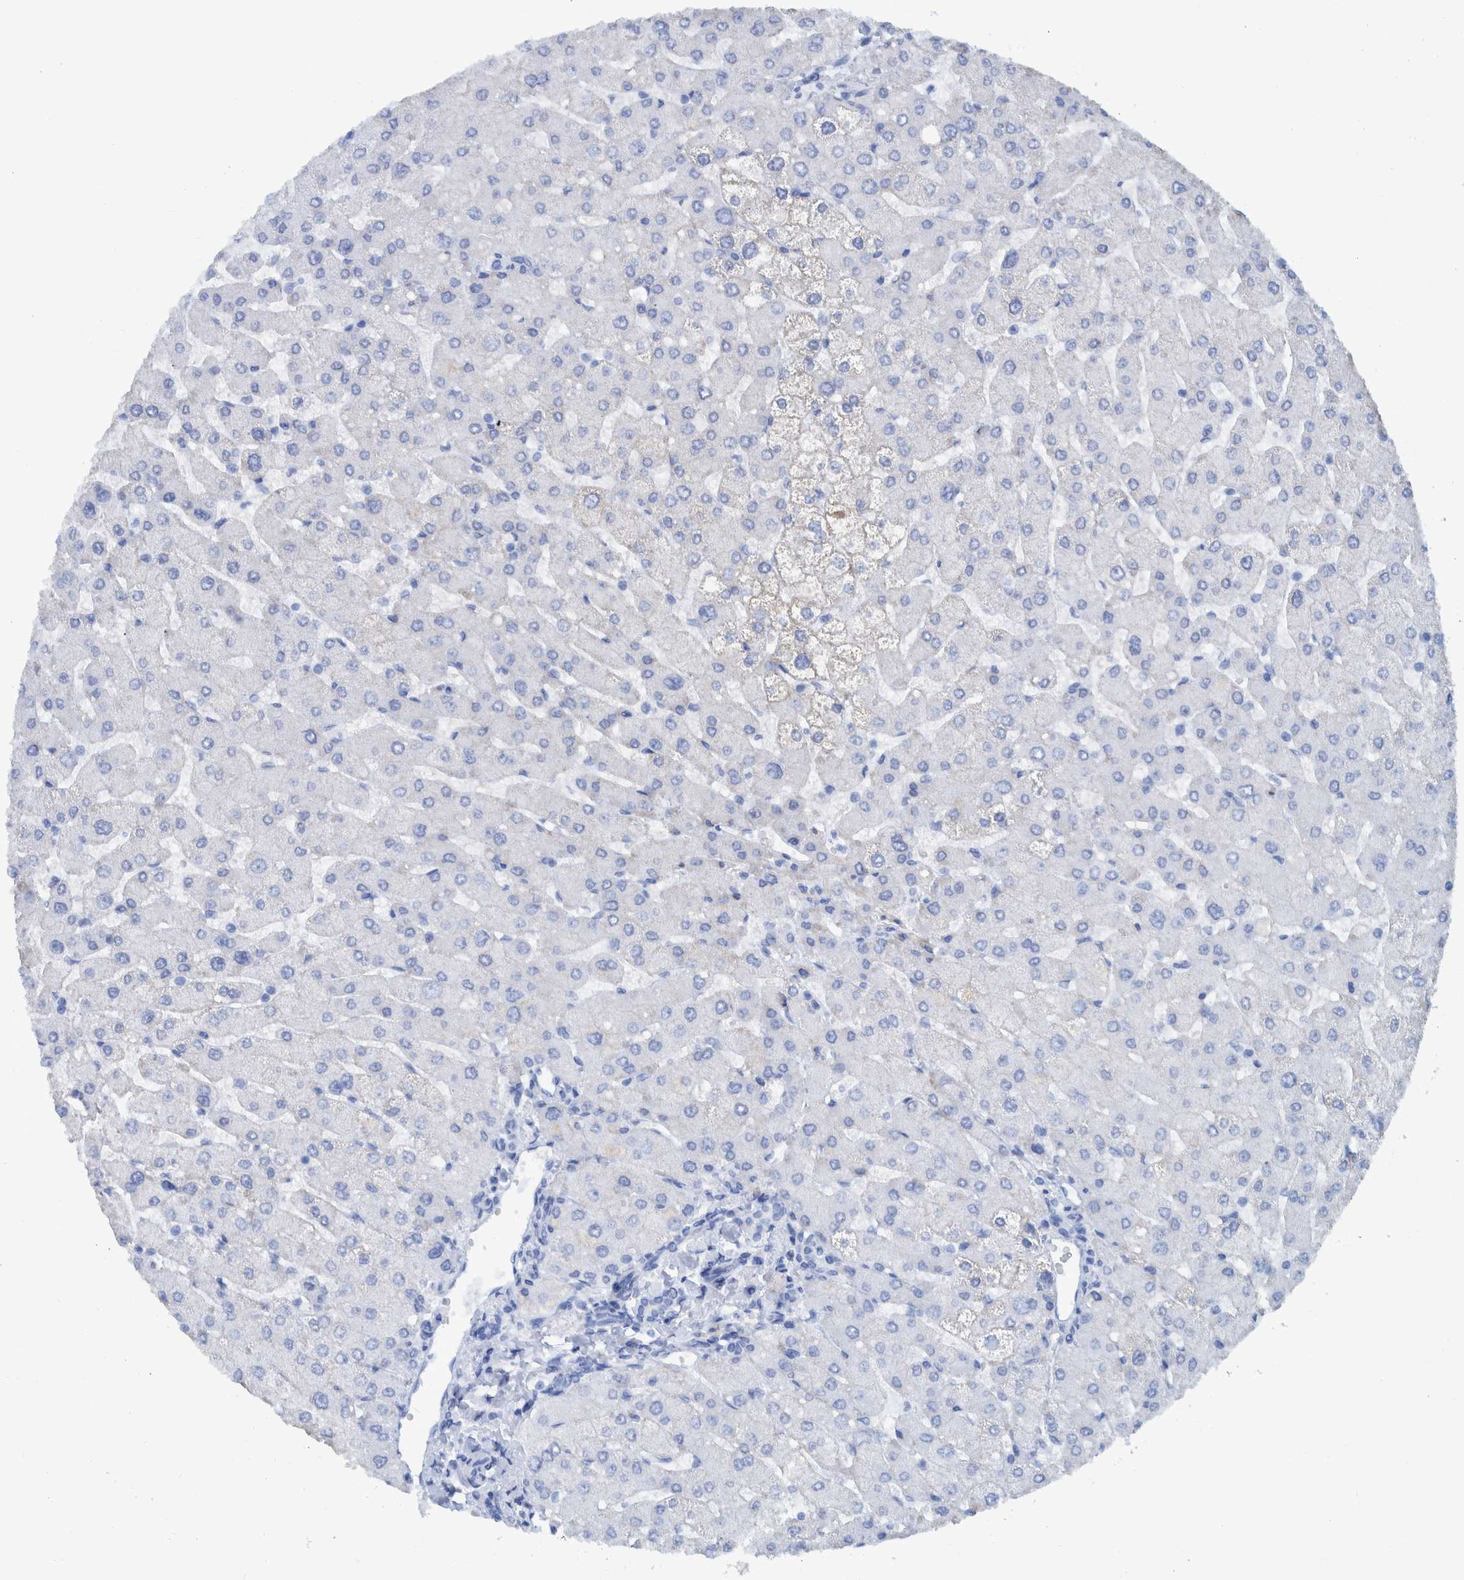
{"staining": {"intensity": "moderate", "quantity": "<25%", "location": "cytoplasmic/membranous"}, "tissue": "liver", "cell_type": "Cholangiocytes", "image_type": "normal", "snomed": [{"axis": "morphology", "description": "Normal tissue, NOS"}, {"axis": "topography", "description": "Liver"}], "caption": "Immunohistochemical staining of unremarkable human liver shows low levels of moderate cytoplasmic/membranous expression in approximately <25% of cholangiocytes.", "gene": "BZW2", "patient": {"sex": "male", "age": 55}}